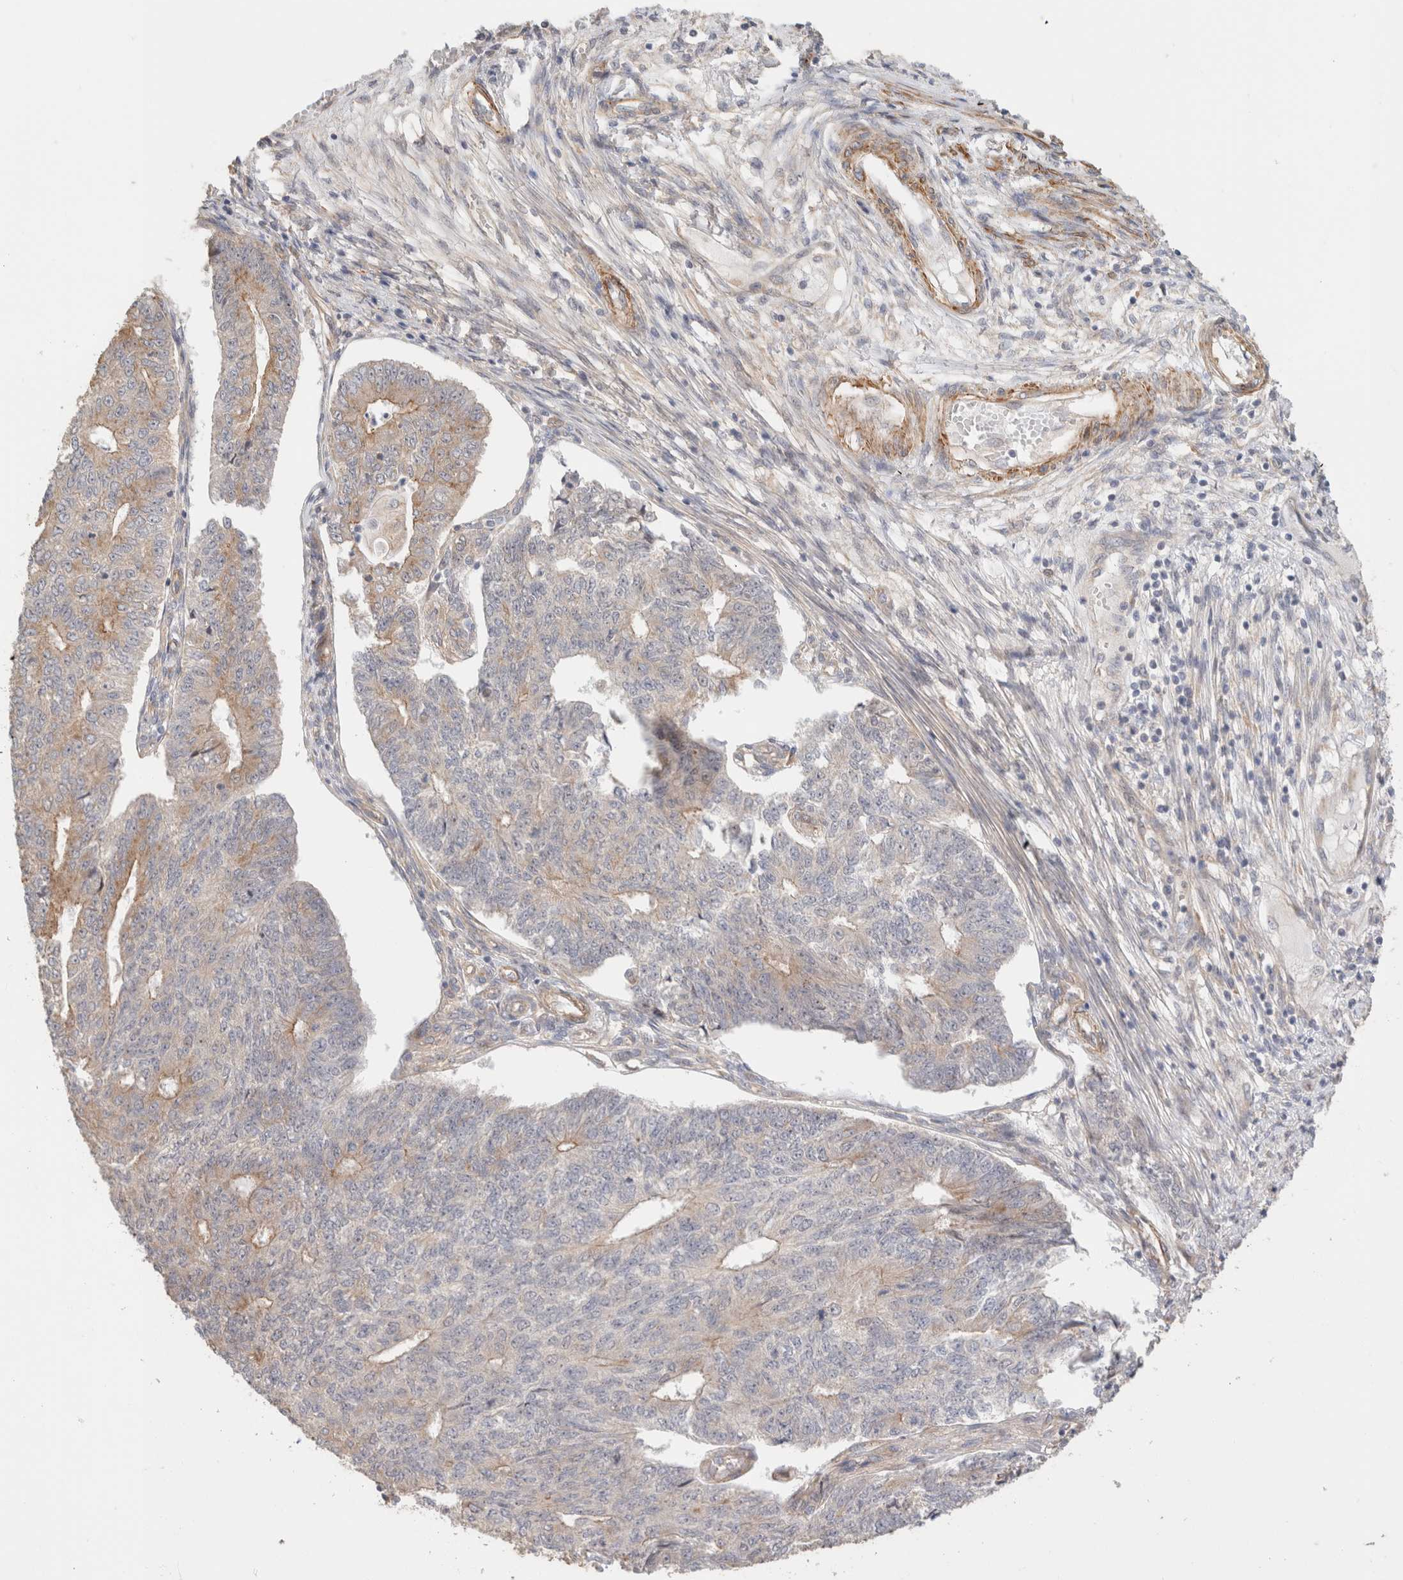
{"staining": {"intensity": "weak", "quantity": "25%-75%", "location": "cytoplasmic/membranous,nuclear"}, "tissue": "endometrial cancer", "cell_type": "Tumor cells", "image_type": "cancer", "snomed": [{"axis": "morphology", "description": "Adenocarcinoma, NOS"}, {"axis": "topography", "description": "Endometrium"}], "caption": "Tumor cells show low levels of weak cytoplasmic/membranous and nuclear positivity in approximately 25%-75% of cells in endometrial cancer (adenocarcinoma).", "gene": "ID3", "patient": {"sex": "female", "age": 32}}